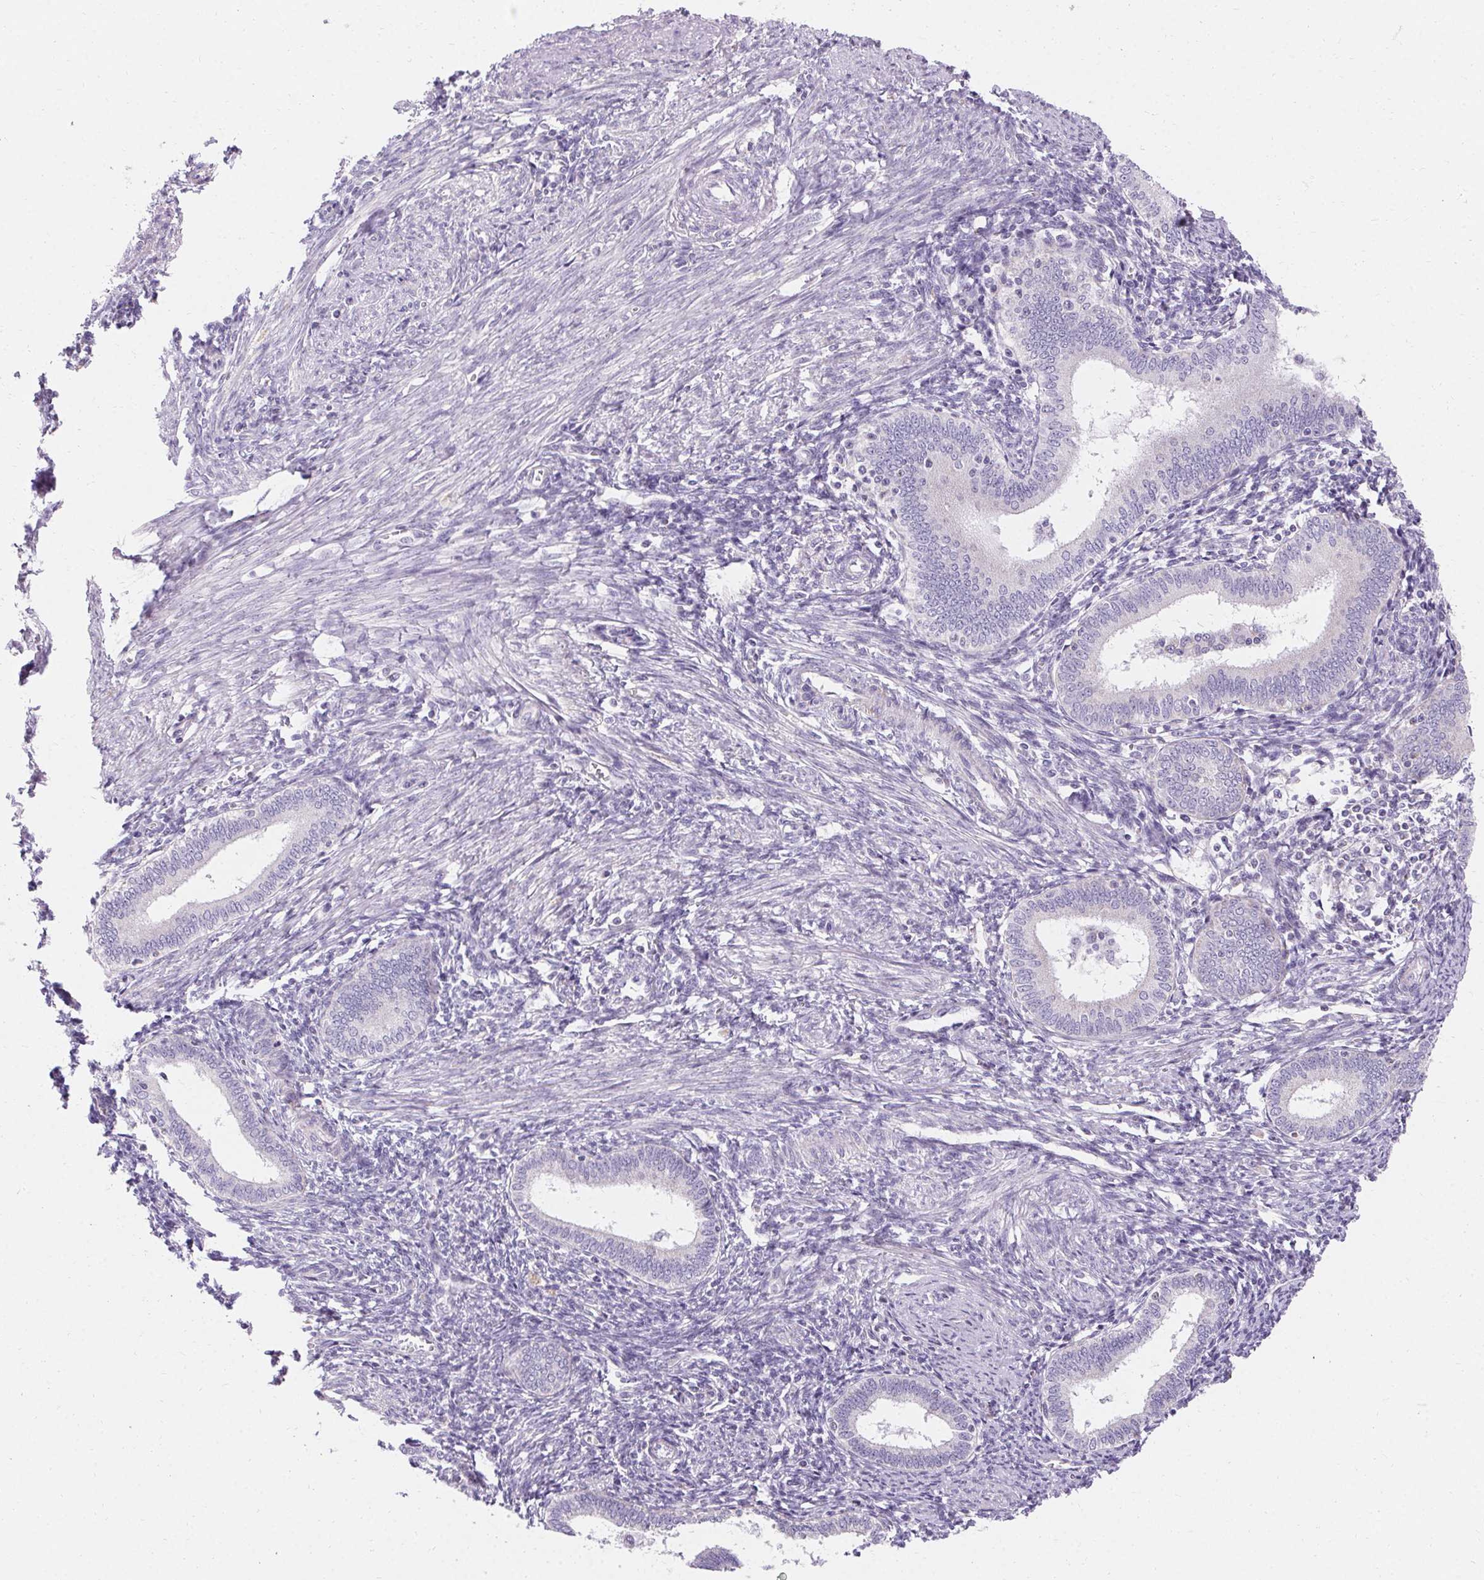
{"staining": {"intensity": "negative", "quantity": "none", "location": "none"}, "tissue": "endometrium", "cell_type": "Cells in endometrial stroma", "image_type": "normal", "snomed": [{"axis": "morphology", "description": "Normal tissue, NOS"}, {"axis": "topography", "description": "Endometrium"}], "caption": "Immunohistochemistry of benign endometrium demonstrates no positivity in cells in endometrial stroma.", "gene": "ASGR2", "patient": {"sex": "female", "age": 41}}